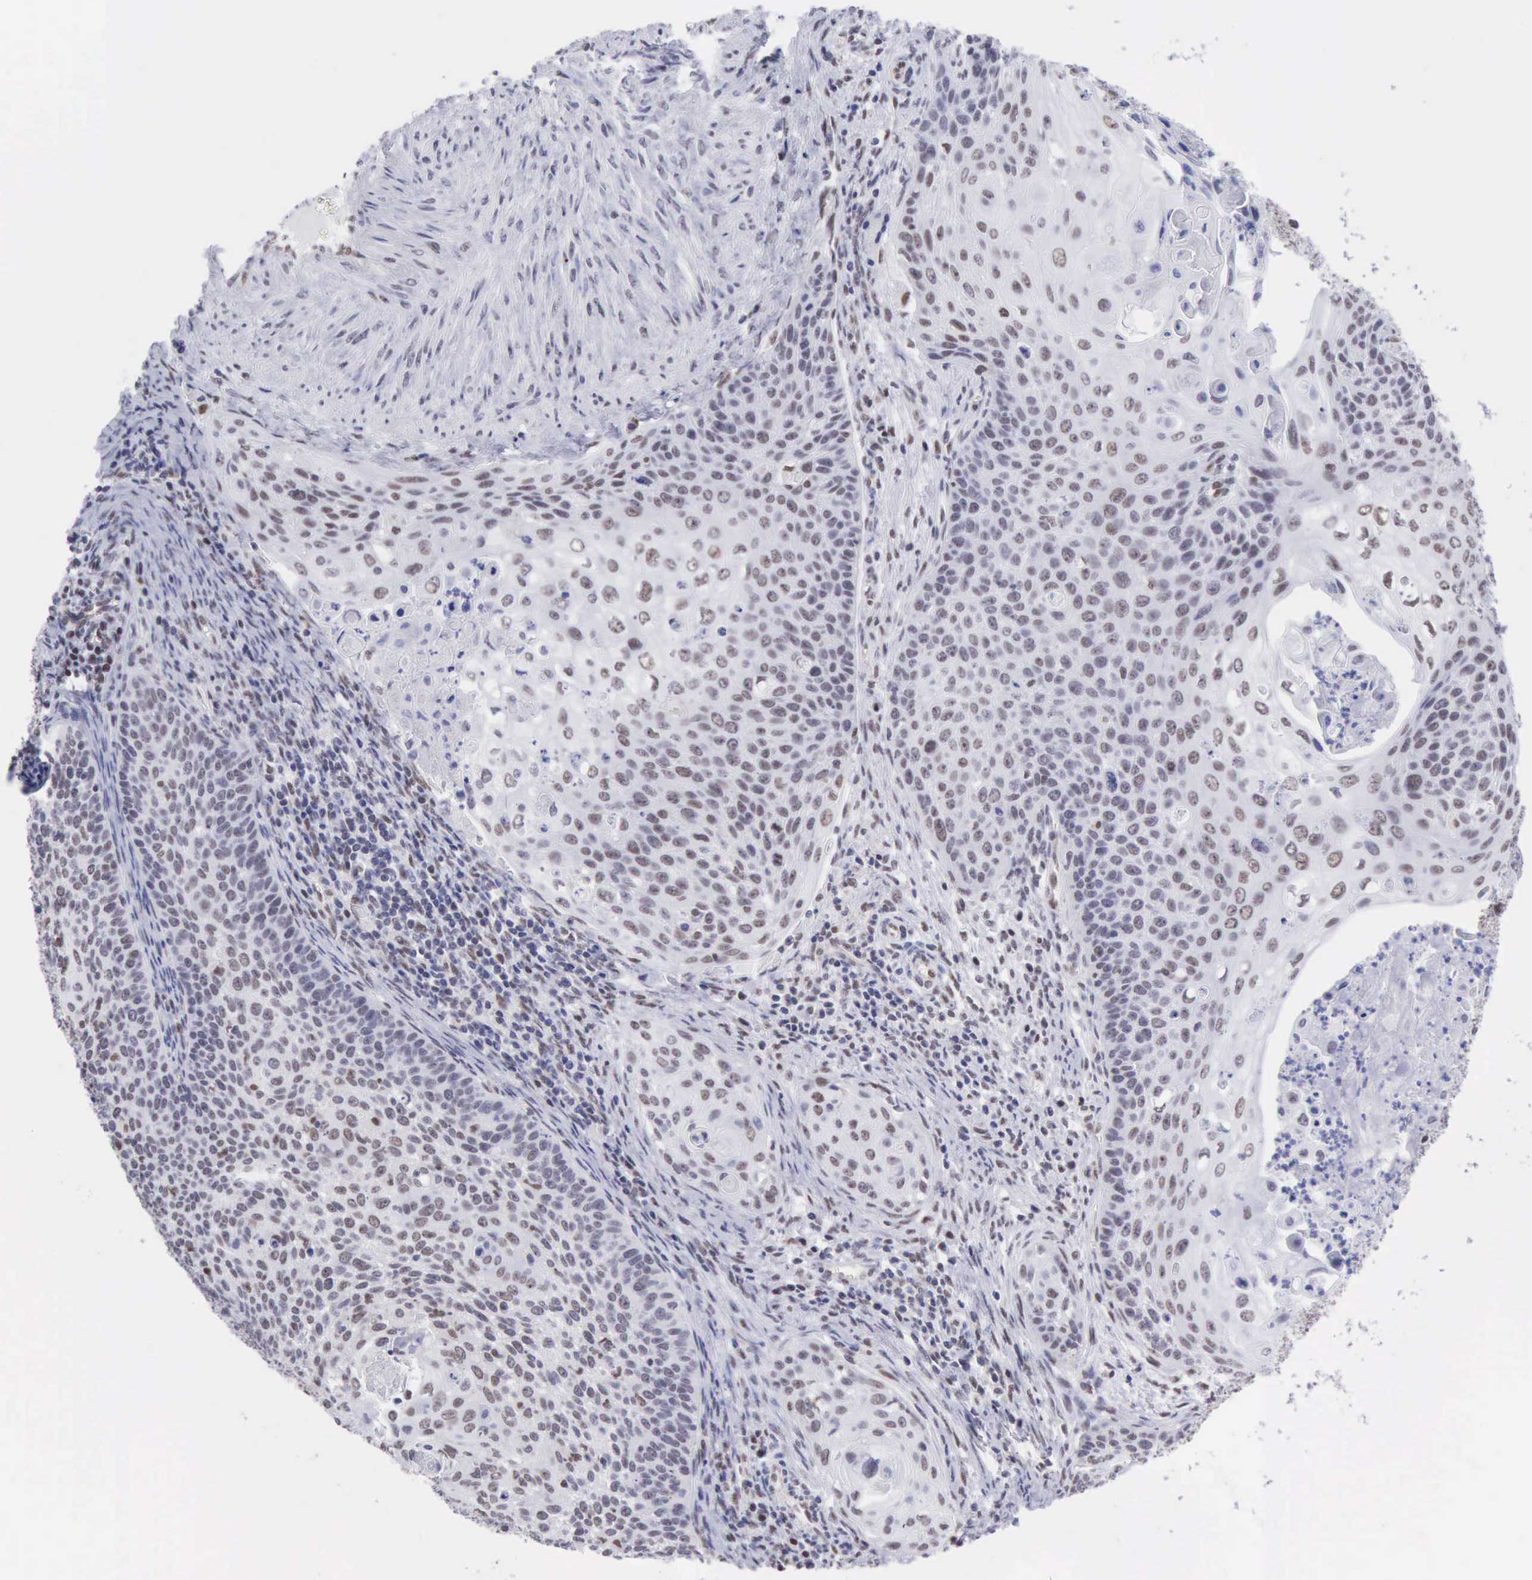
{"staining": {"intensity": "moderate", "quantity": "25%-75%", "location": "nuclear"}, "tissue": "cervical cancer", "cell_type": "Tumor cells", "image_type": "cancer", "snomed": [{"axis": "morphology", "description": "Squamous cell carcinoma, NOS"}, {"axis": "topography", "description": "Cervix"}], "caption": "Immunohistochemistry (IHC) photomicrograph of neoplastic tissue: human squamous cell carcinoma (cervical) stained using immunohistochemistry (IHC) demonstrates medium levels of moderate protein expression localized specifically in the nuclear of tumor cells, appearing as a nuclear brown color.", "gene": "ERCC4", "patient": {"sex": "female", "age": 33}}